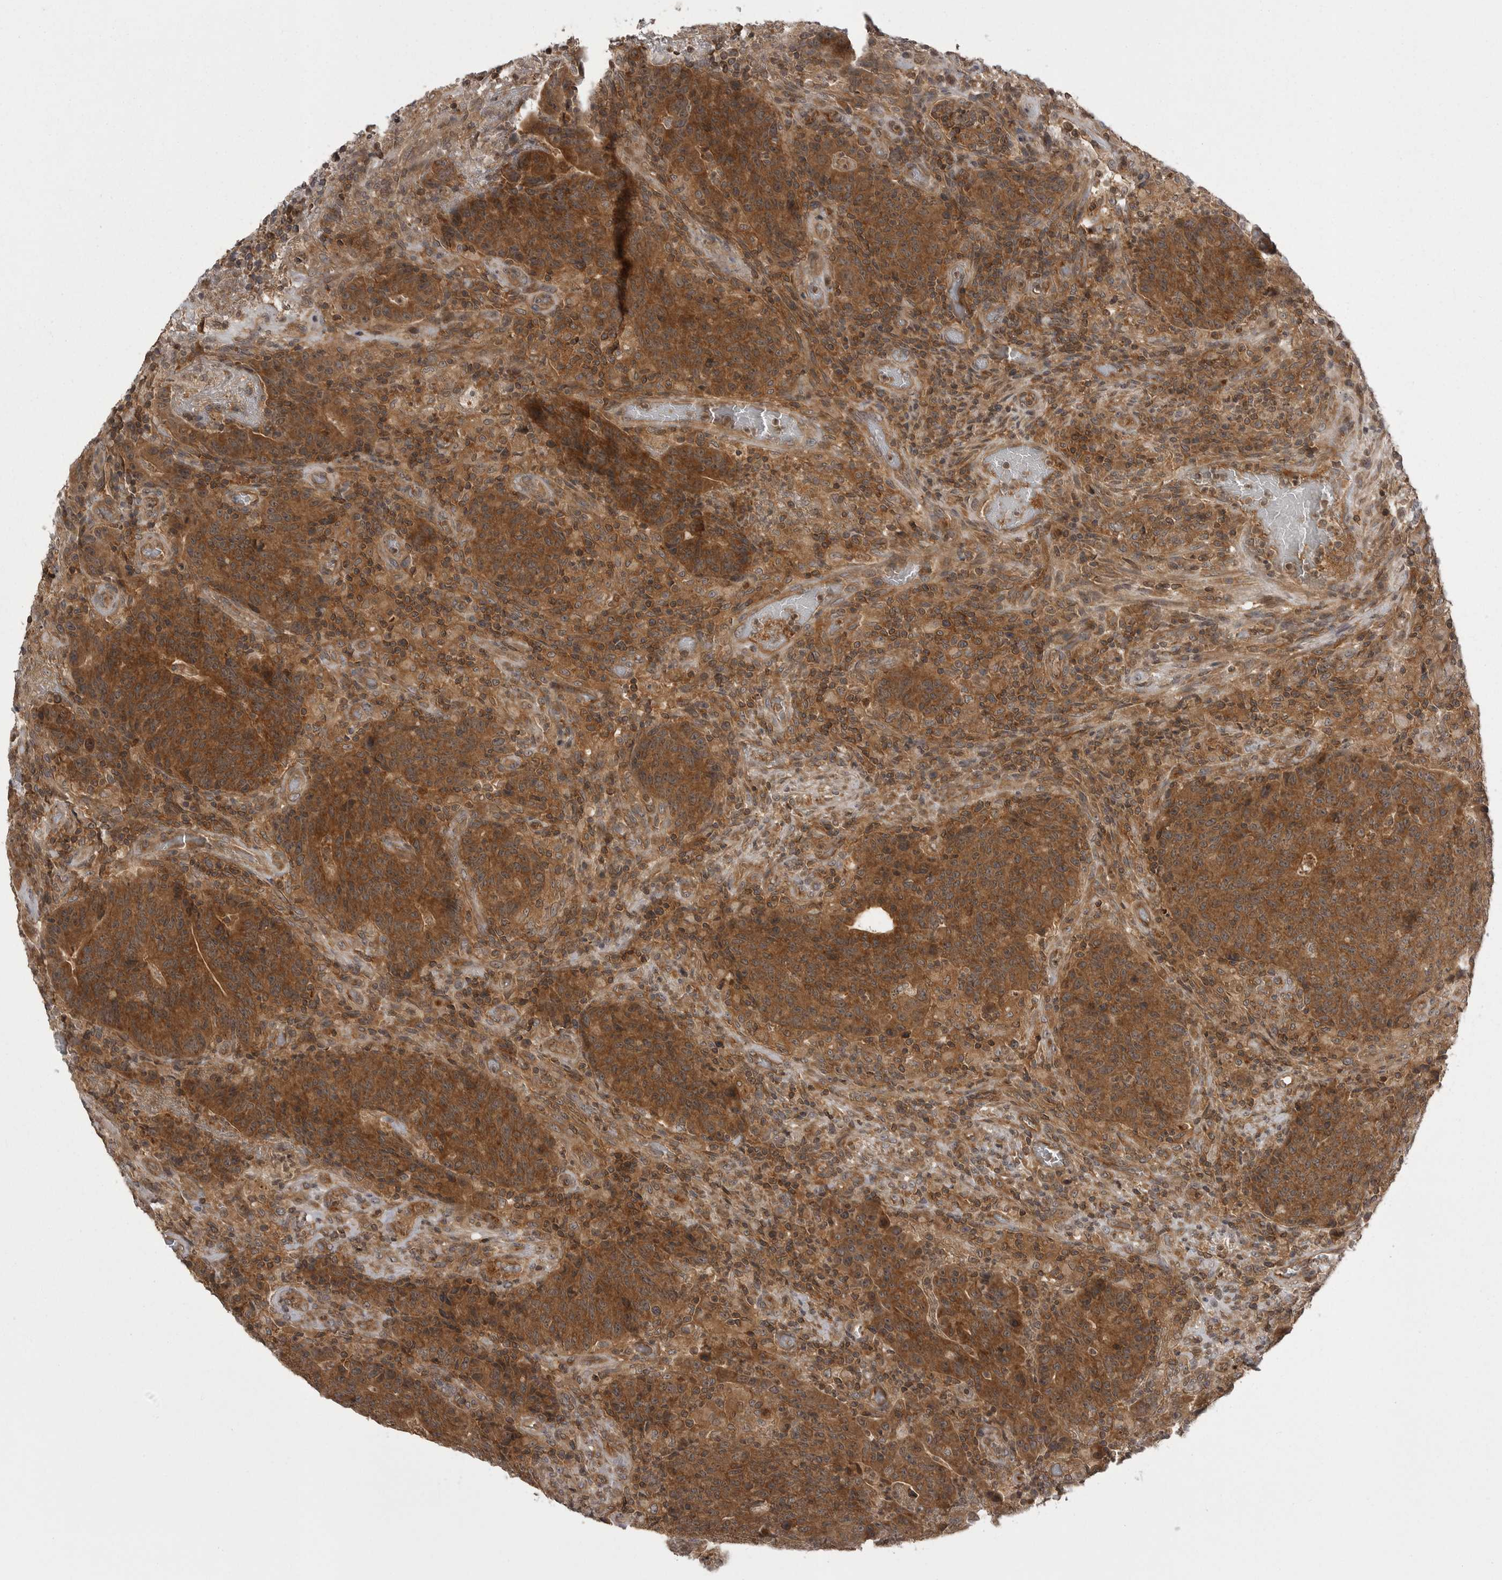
{"staining": {"intensity": "strong", "quantity": ">75%", "location": "cytoplasmic/membranous"}, "tissue": "colorectal cancer", "cell_type": "Tumor cells", "image_type": "cancer", "snomed": [{"axis": "morphology", "description": "Adenocarcinoma, NOS"}, {"axis": "topography", "description": "Colon"}], "caption": "Colorectal cancer stained for a protein demonstrates strong cytoplasmic/membranous positivity in tumor cells.", "gene": "STK24", "patient": {"sex": "female", "age": 75}}